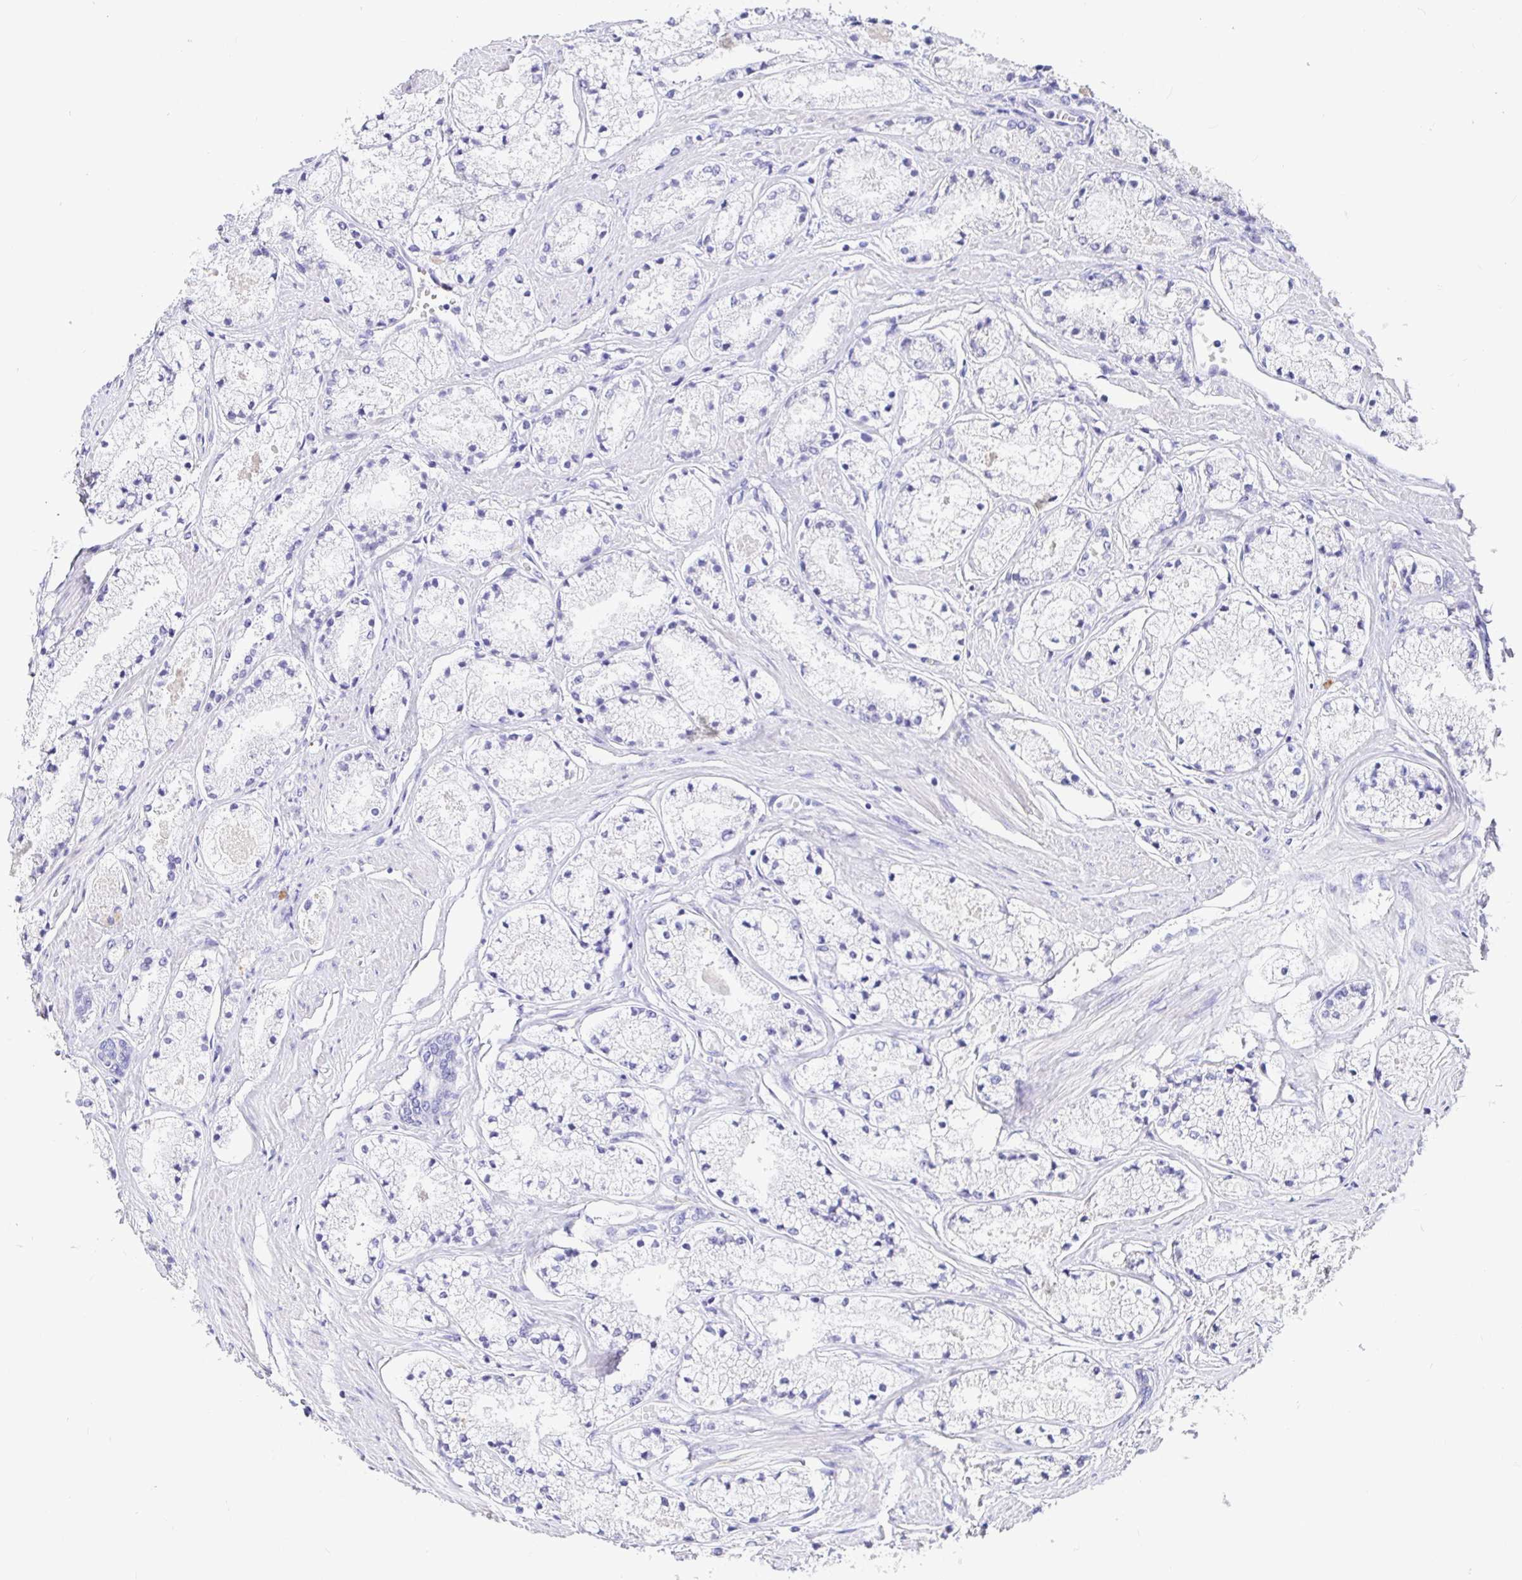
{"staining": {"intensity": "negative", "quantity": "none", "location": "none"}, "tissue": "prostate cancer", "cell_type": "Tumor cells", "image_type": "cancer", "snomed": [{"axis": "morphology", "description": "Adenocarcinoma, High grade"}, {"axis": "topography", "description": "Prostate"}], "caption": "Immunohistochemistry image of neoplastic tissue: adenocarcinoma (high-grade) (prostate) stained with DAB exhibits no significant protein positivity in tumor cells. The staining was performed using DAB to visualize the protein expression in brown, while the nuclei were stained in blue with hematoxylin (Magnification: 20x).", "gene": "TPTE", "patient": {"sex": "male", "age": 63}}